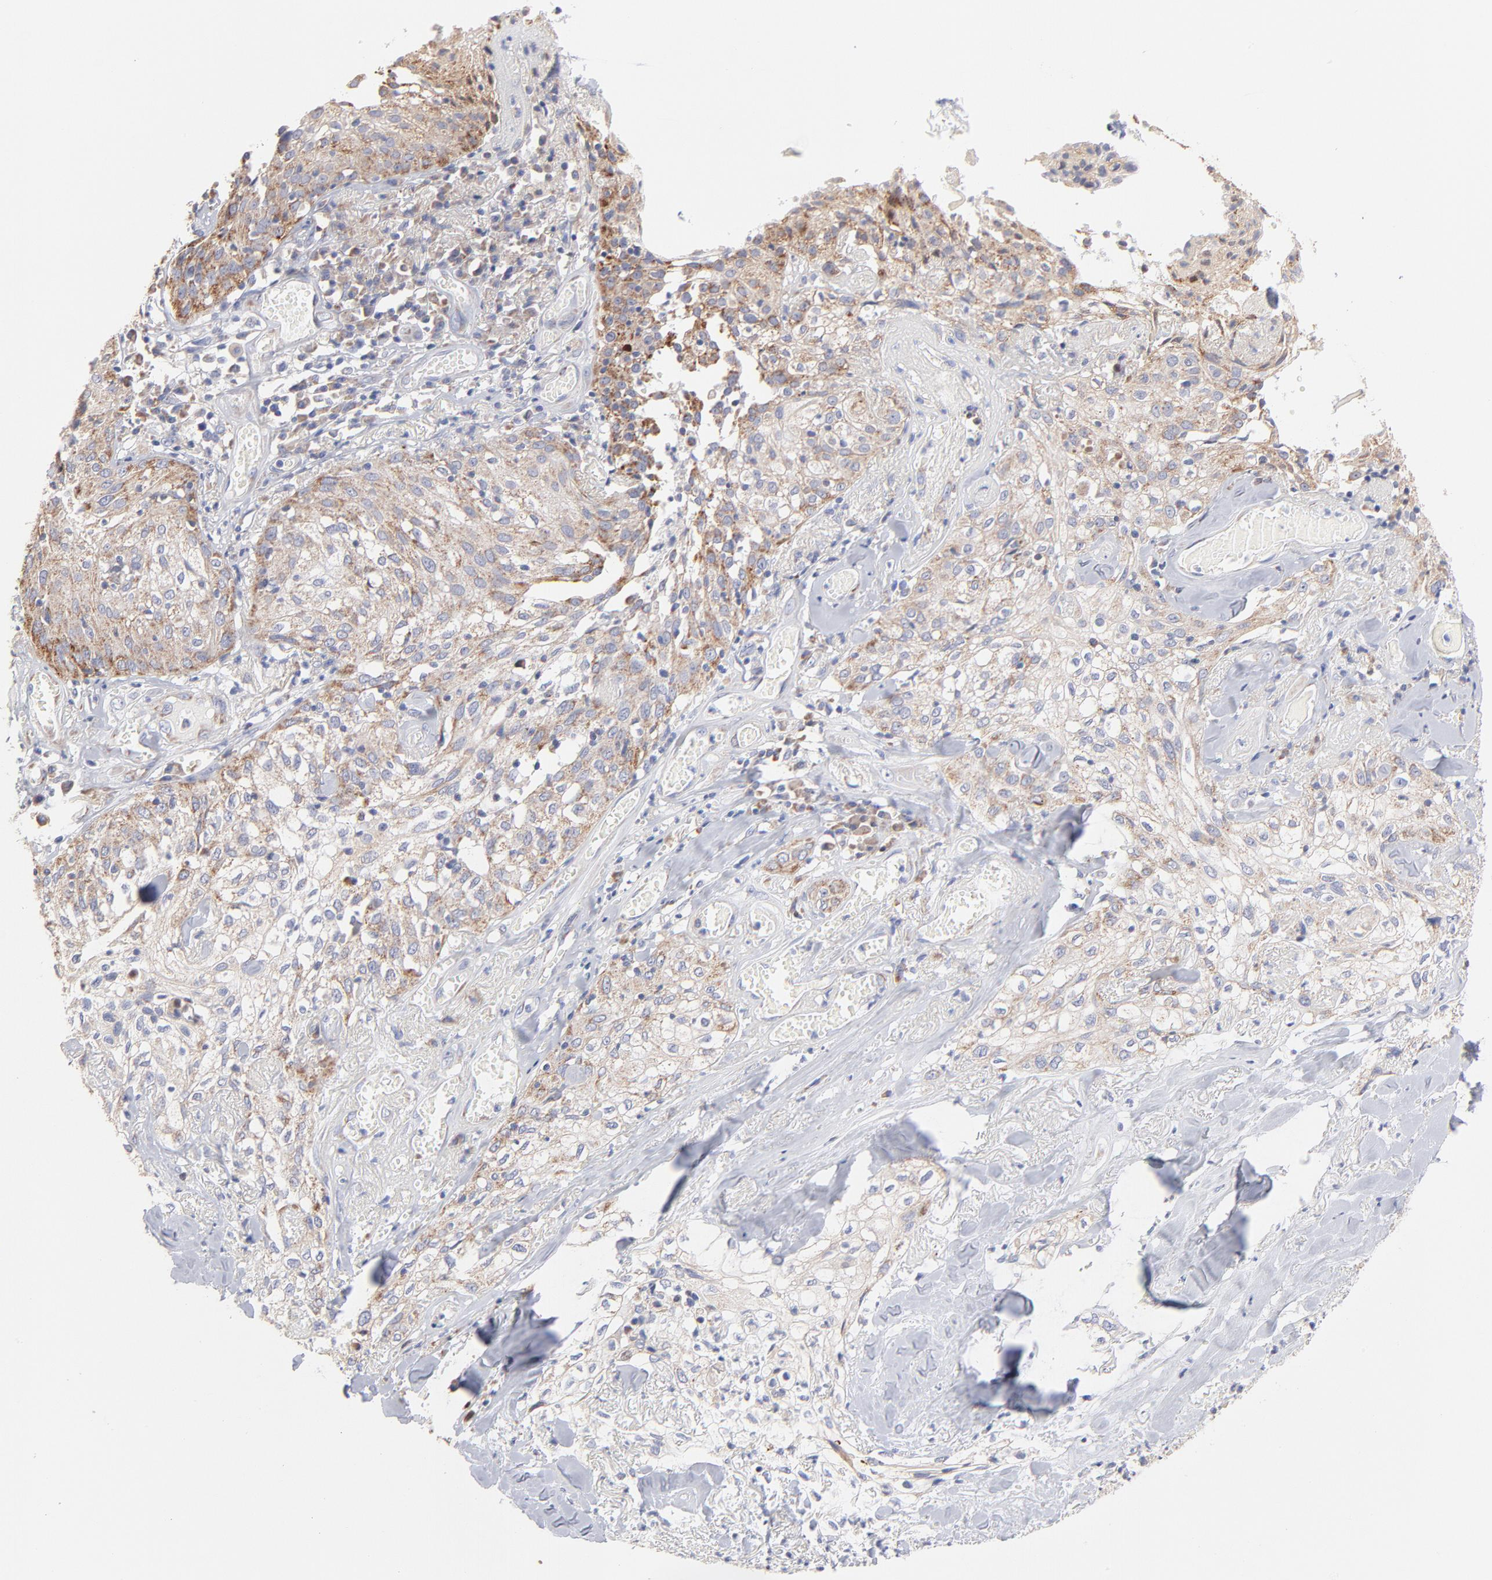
{"staining": {"intensity": "weak", "quantity": "<25%", "location": "cytoplasmic/membranous"}, "tissue": "skin cancer", "cell_type": "Tumor cells", "image_type": "cancer", "snomed": [{"axis": "morphology", "description": "Squamous cell carcinoma, NOS"}, {"axis": "topography", "description": "Skin"}], "caption": "Immunohistochemistry (IHC) of squamous cell carcinoma (skin) exhibits no expression in tumor cells. (DAB immunohistochemistry (IHC) visualized using brightfield microscopy, high magnification).", "gene": "TIMM8A", "patient": {"sex": "male", "age": 65}}